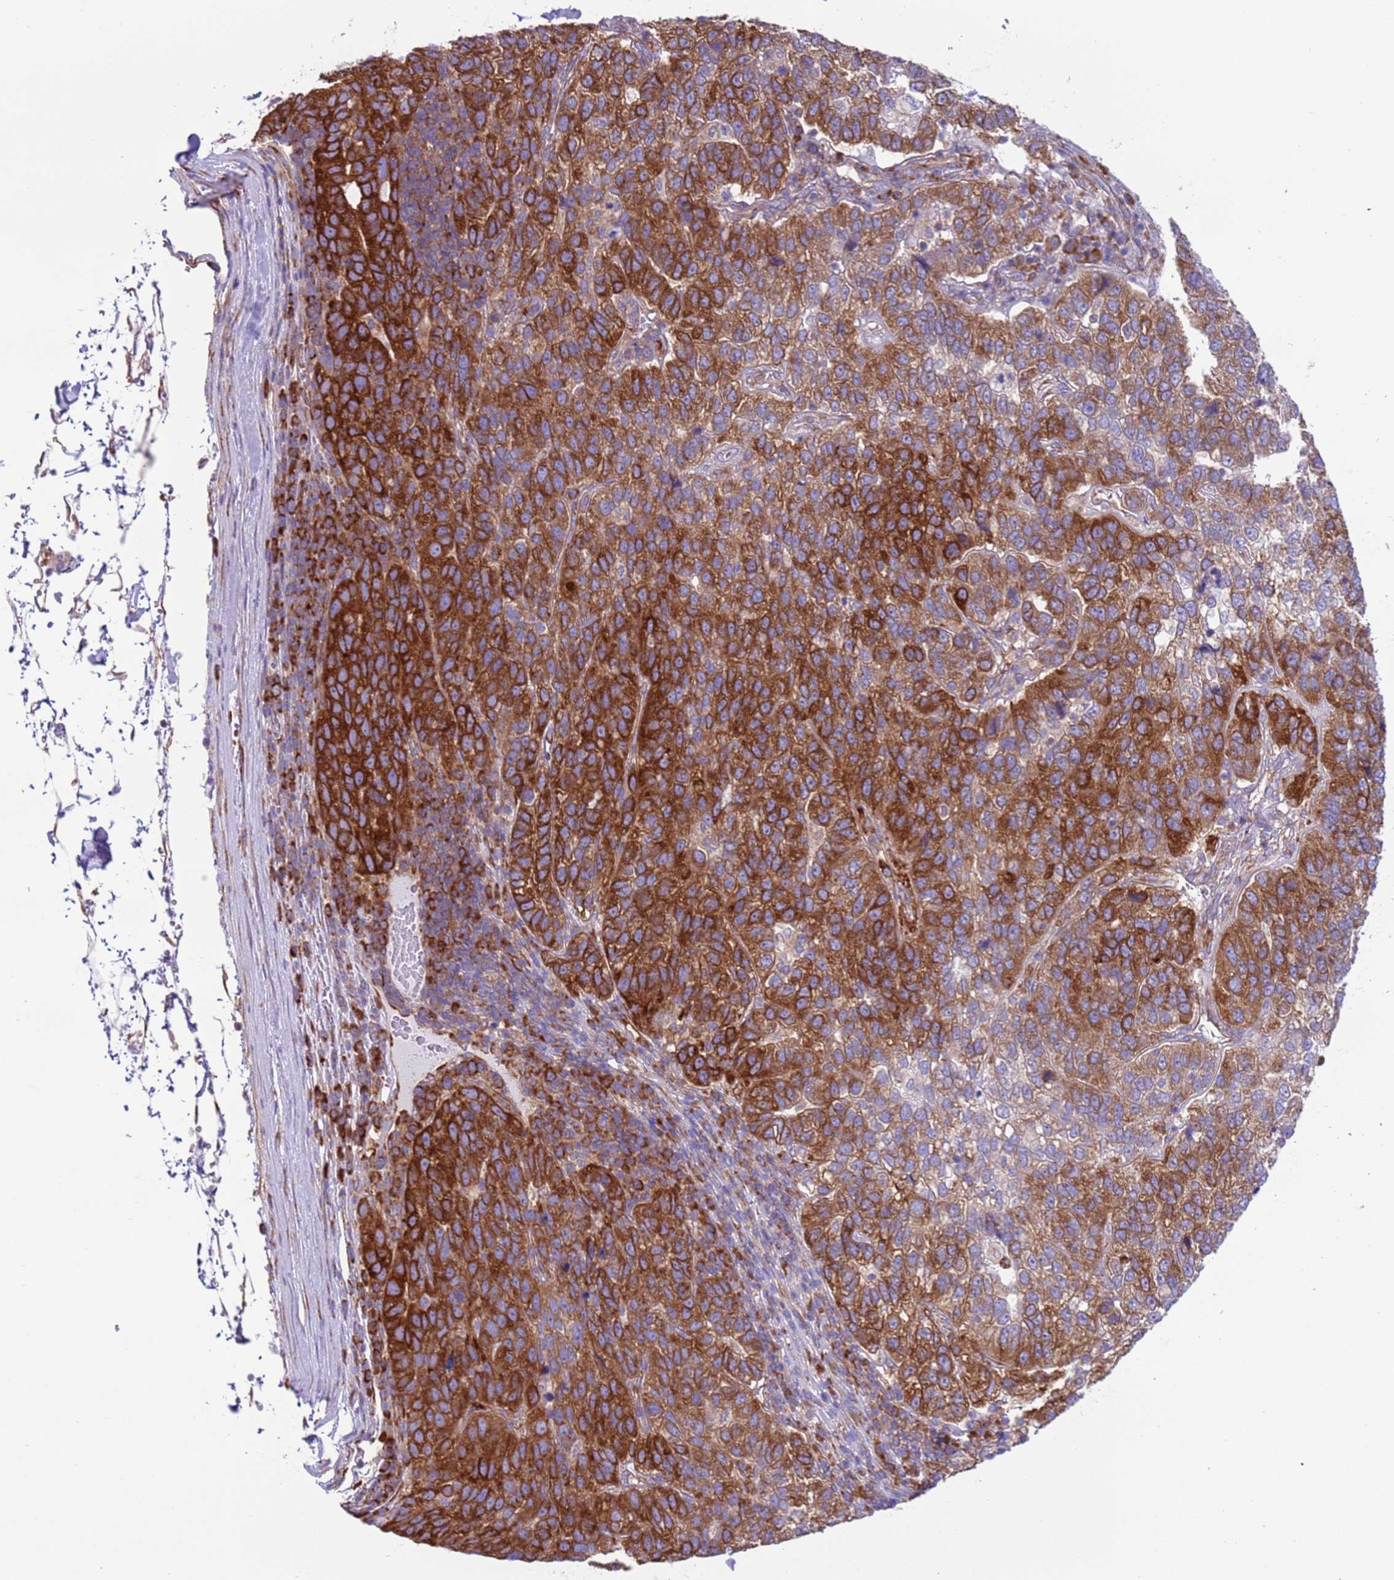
{"staining": {"intensity": "strong", "quantity": ">75%", "location": "cytoplasmic/membranous"}, "tissue": "pancreatic cancer", "cell_type": "Tumor cells", "image_type": "cancer", "snomed": [{"axis": "morphology", "description": "Adenocarcinoma, NOS"}, {"axis": "topography", "description": "Pancreas"}], "caption": "Approximately >75% of tumor cells in human pancreatic adenocarcinoma show strong cytoplasmic/membranous protein expression as visualized by brown immunohistochemical staining.", "gene": "VARS1", "patient": {"sex": "female", "age": 61}}